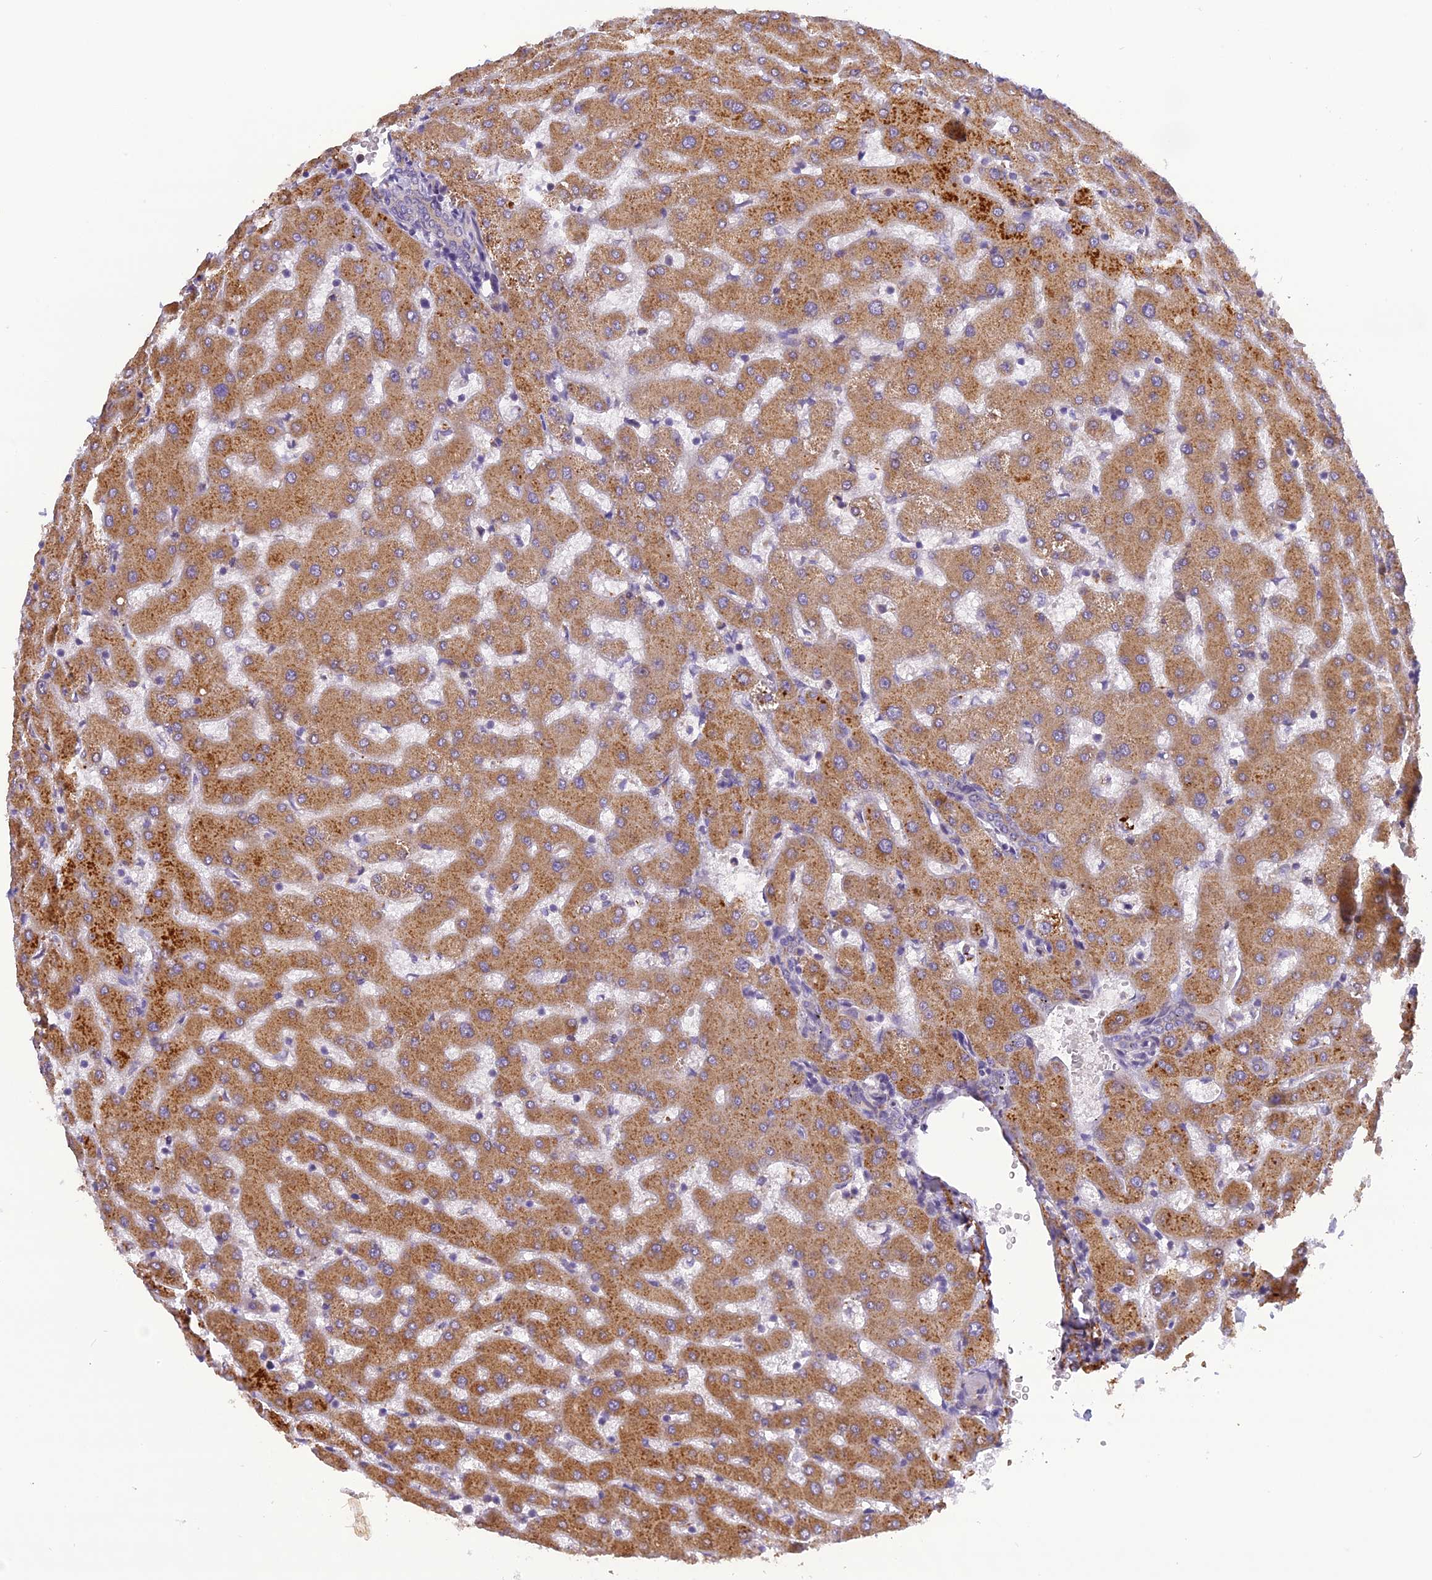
{"staining": {"intensity": "weak", "quantity": "25%-75%", "location": "cytoplasmic/membranous"}, "tissue": "liver", "cell_type": "Cholangiocytes", "image_type": "normal", "snomed": [{"axis": "morphology", "description": "Normal tissue, NOS"}, {"axis": "topography", "description": "Liver"}], "caption": "Immunohistochemistry (IHC) of unremarkable human liver shows low levels of weak cytoplasmic/membranous expression in approximately 25%-75% of cholangiocytes. Using DAB (3,3'-diaminobenzidine) (brown) and hematoxylin (blue) stains, captured at high magnification using brightfield microscopy.", "gene": "FNIP2", "patient": {"sex": "female", "age": 63}}